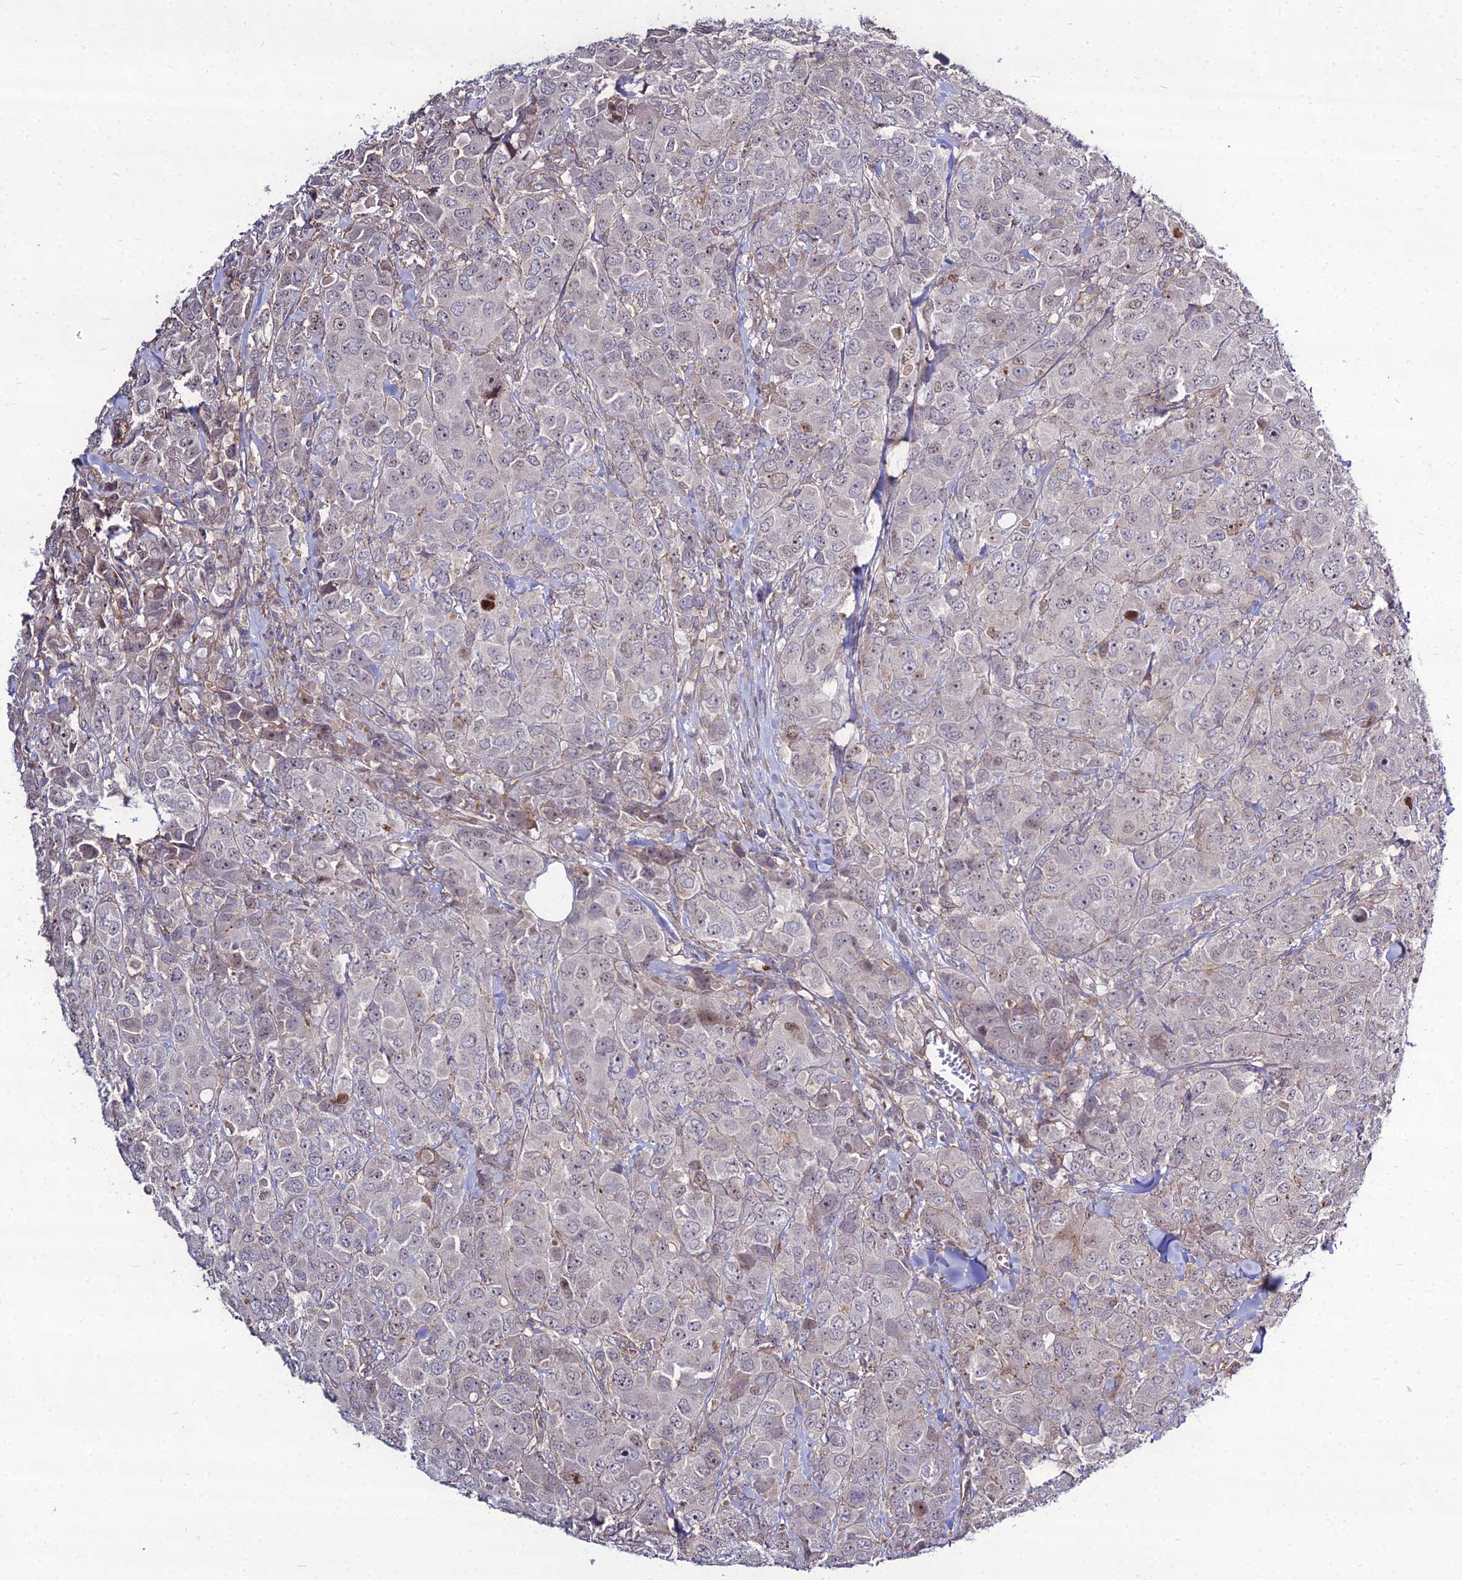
{"staining": {"intensity": "weak", "quantity": "<25%", "location": "cytoplasmic/membranous,nuclear"}, "tissue": "breast cancer", "cell_type": "Tumor cells", "image_type": "cancer", "snomed": [{"axis": "morphology", "description": "Duct carcinoma"}, {"axis": "topography", "description": "Breast"}], "caption": "Breast cancer was stained to show a protein in brown. There is no significant staining in tumor cells.", "gene": "TSPYL2", "patient": {"sex": "female", "age": 43}}